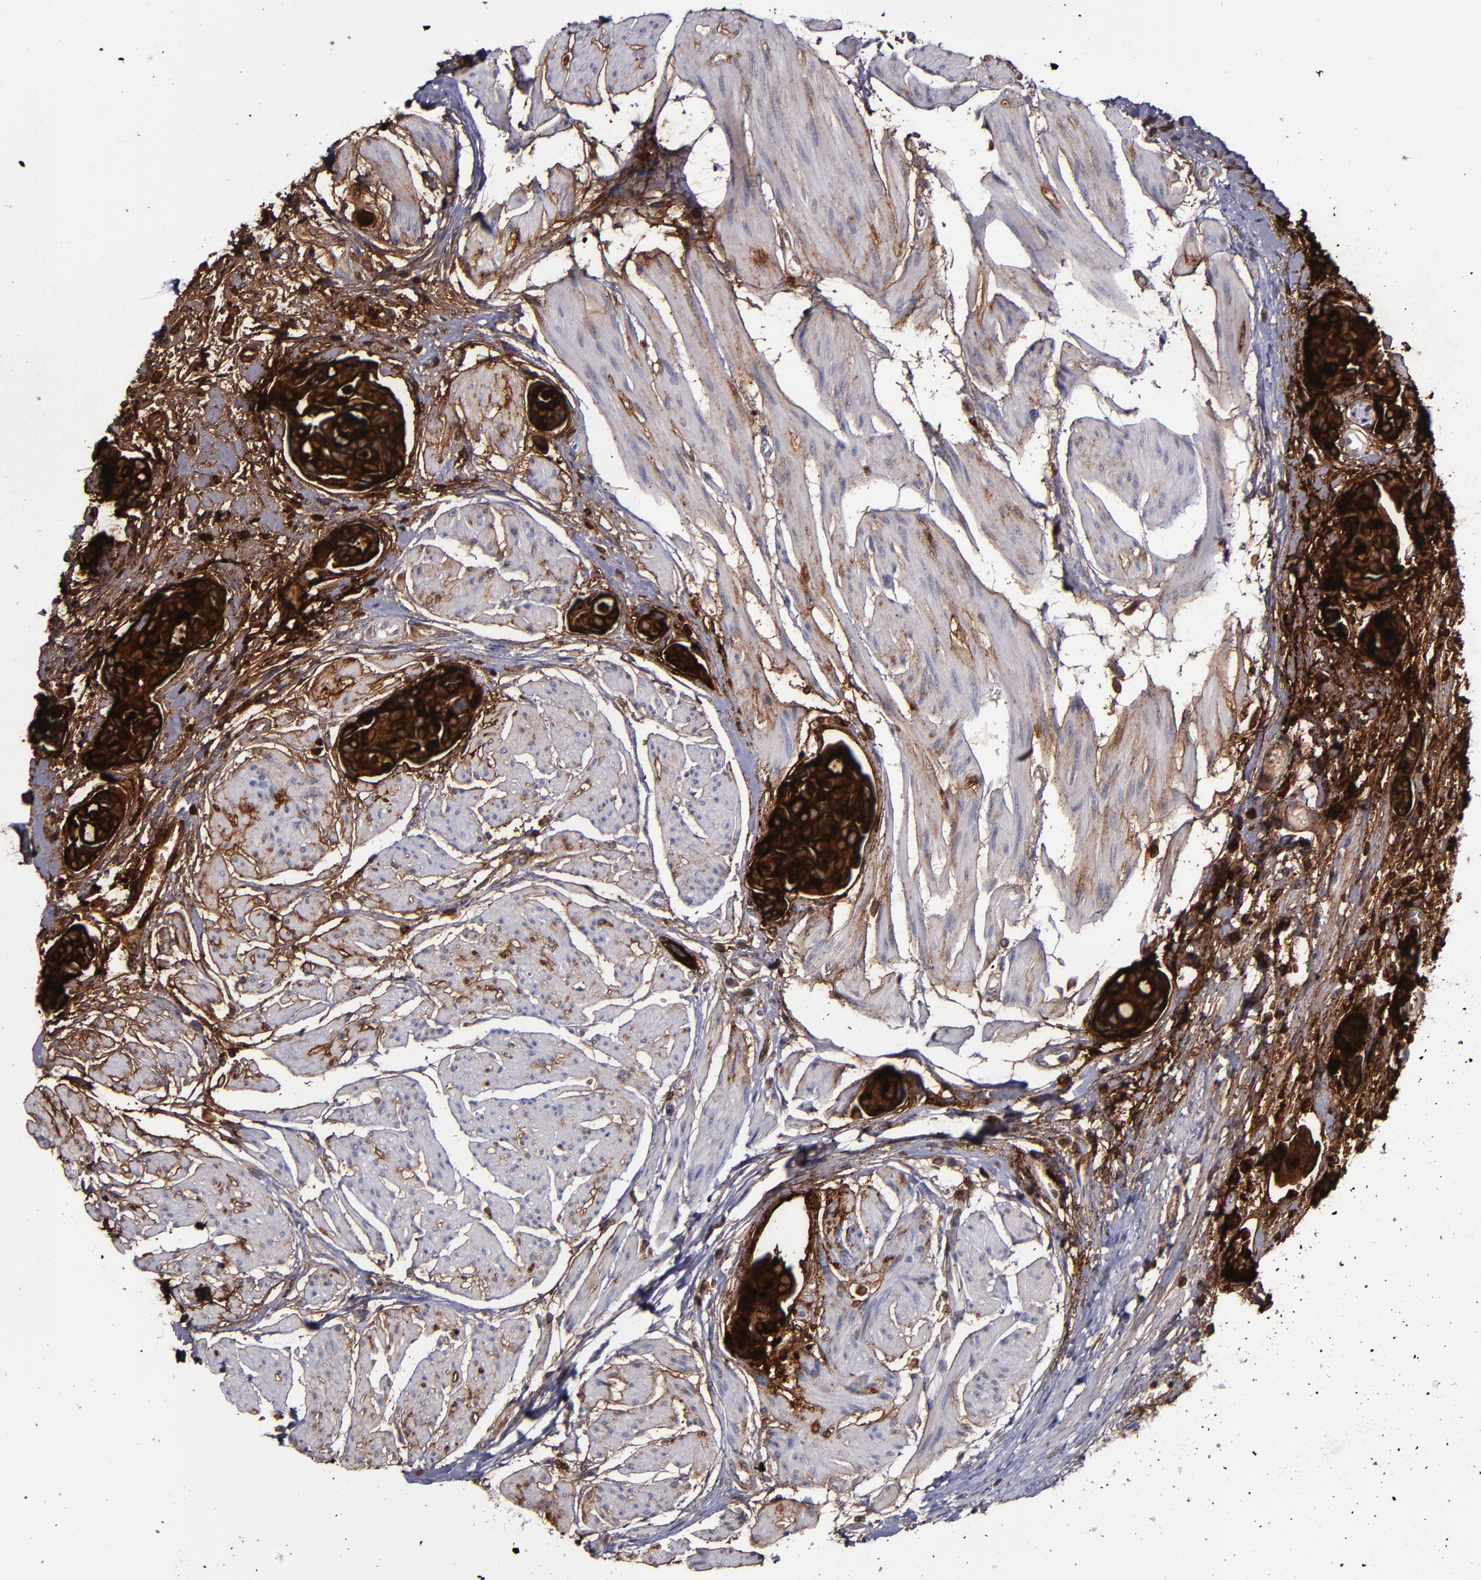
{"staining": {"intensity": "strong", "quantity": ">75%", "location": "cytoplasmic/membranous"}, "tissue": "urothelial cancer", "cell_type": "Tumor cells", "image_type": "cancer", "snomed": [{"axis": "morphology", "description": "Urothelial carcinoma, High grade"}, {"axis": "topography", "description": "Urinary bladder"}], "caption": "Immunohistochemistry micrograph of neoplastic tissue: urothelial cancer stained using immunohistochemistry (IHC) reveals high levels of strong protein expression localized specifically in the cytoplasmic/membranous of tumor cells, appearing as a cytoplasmic/membranous brown color.", "gene": "MFGE8", "patient": {"sex": "male", "age": 78}}